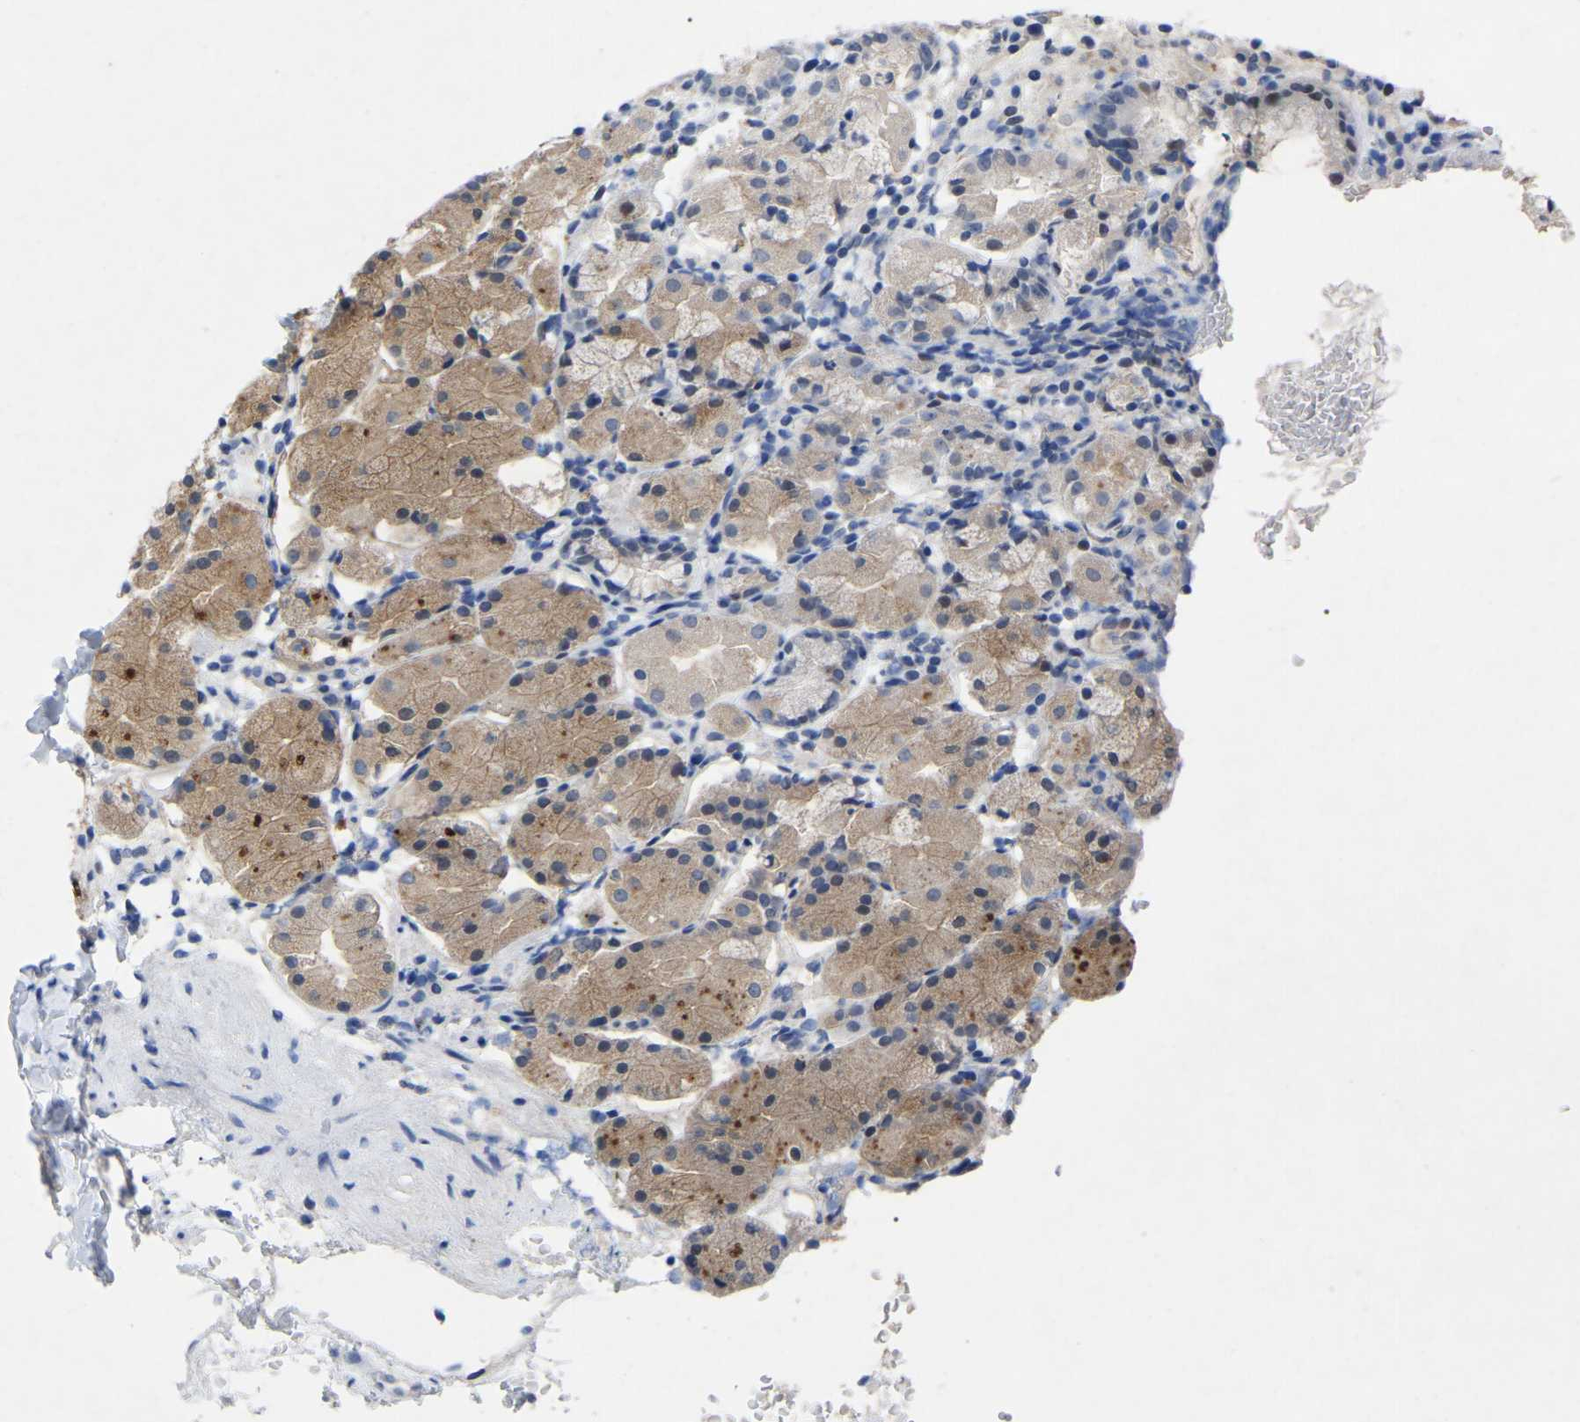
{"staining": {"intensity": "moderate", "quantity": "25%-75%", "location": "cytoplasmic/membranous"}, "tissue": "stomach", "cell_type": "Glandular cells", "image_type": "normal", "snomed": [{"axis": "morphology", "description": "Normal tissue, NOS"}, {"axis": "topography", "description": "Stomach"}, {"axis": "topography", "description": "Stomach, lower"}], "caption": "Protein analysis of normal stomach displays moderate cytoplasmic/membranous expression in approximately 25%-75% of glandular cells.", "gene": "SMPD2", "patient": {"sex": "female", "age": 75}}